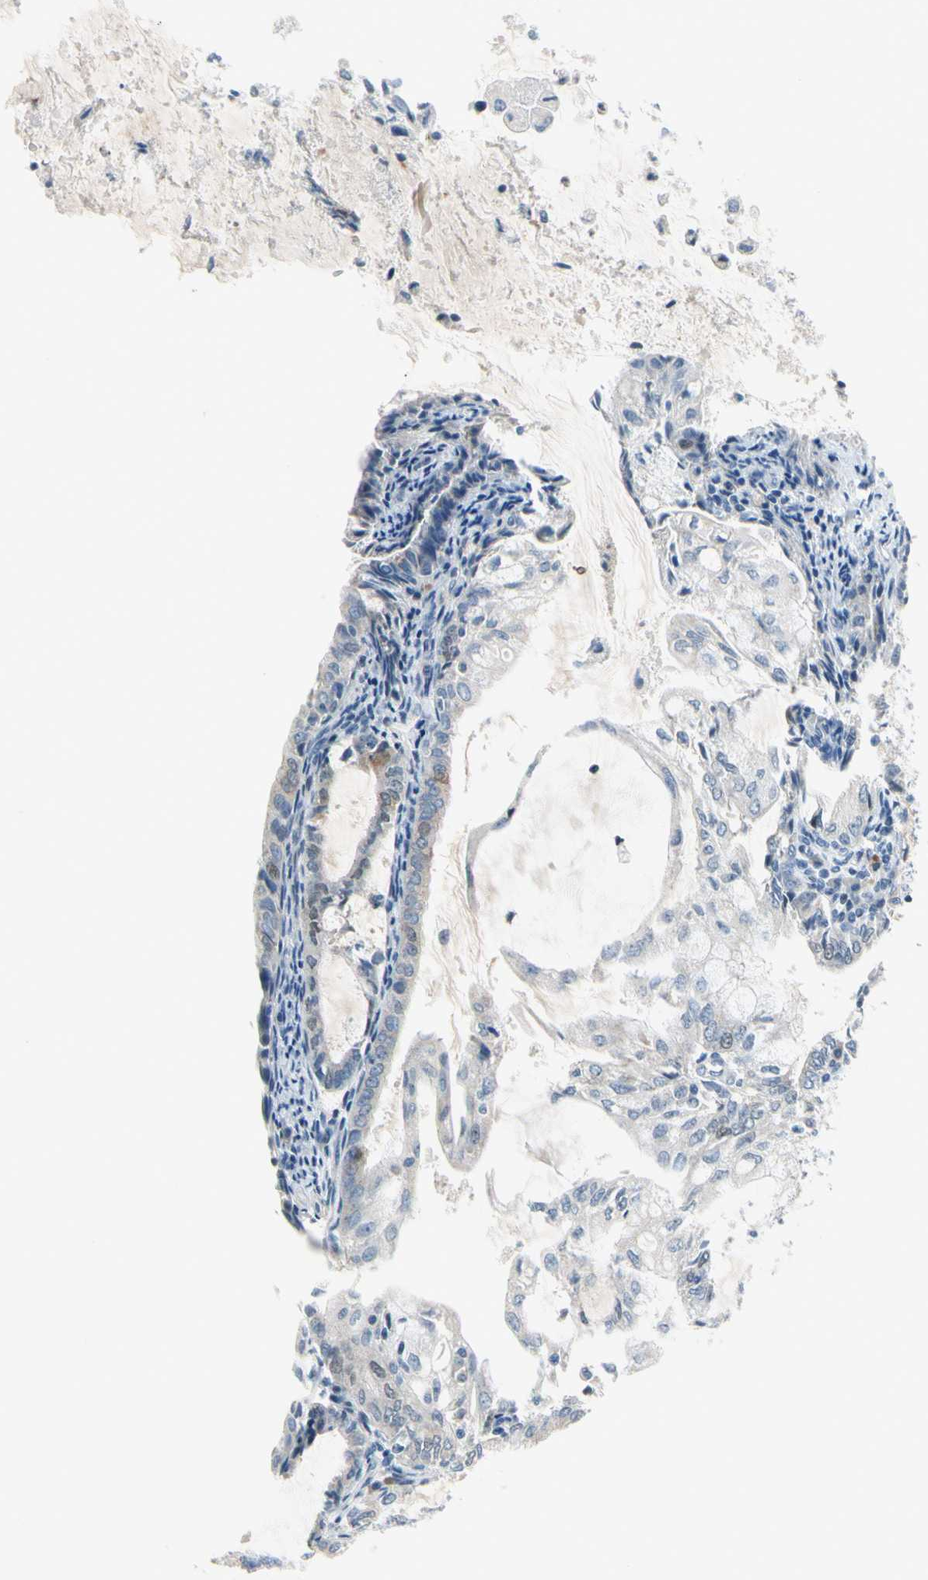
{"staining": {"intensity": "negative", "quantity": "none", "location": "none"}, "tissue": "endometrial cancer", "cell_type": "Tumor cells", "image_type": "cancer", "snomed": [{"axis": "morphology", "description": "Adenocarcinoma, NOS"}, {"axis": "topography", "description": "Endometrium"}], "caption": "Immunohistochemistry histopathology image of human endometrial adenocarcinoma stained for a protein (brown), which demonstrates no expression in tumor cells.", "gene": "CFAP36", "patient": {"sex": "female", "age": 86}}